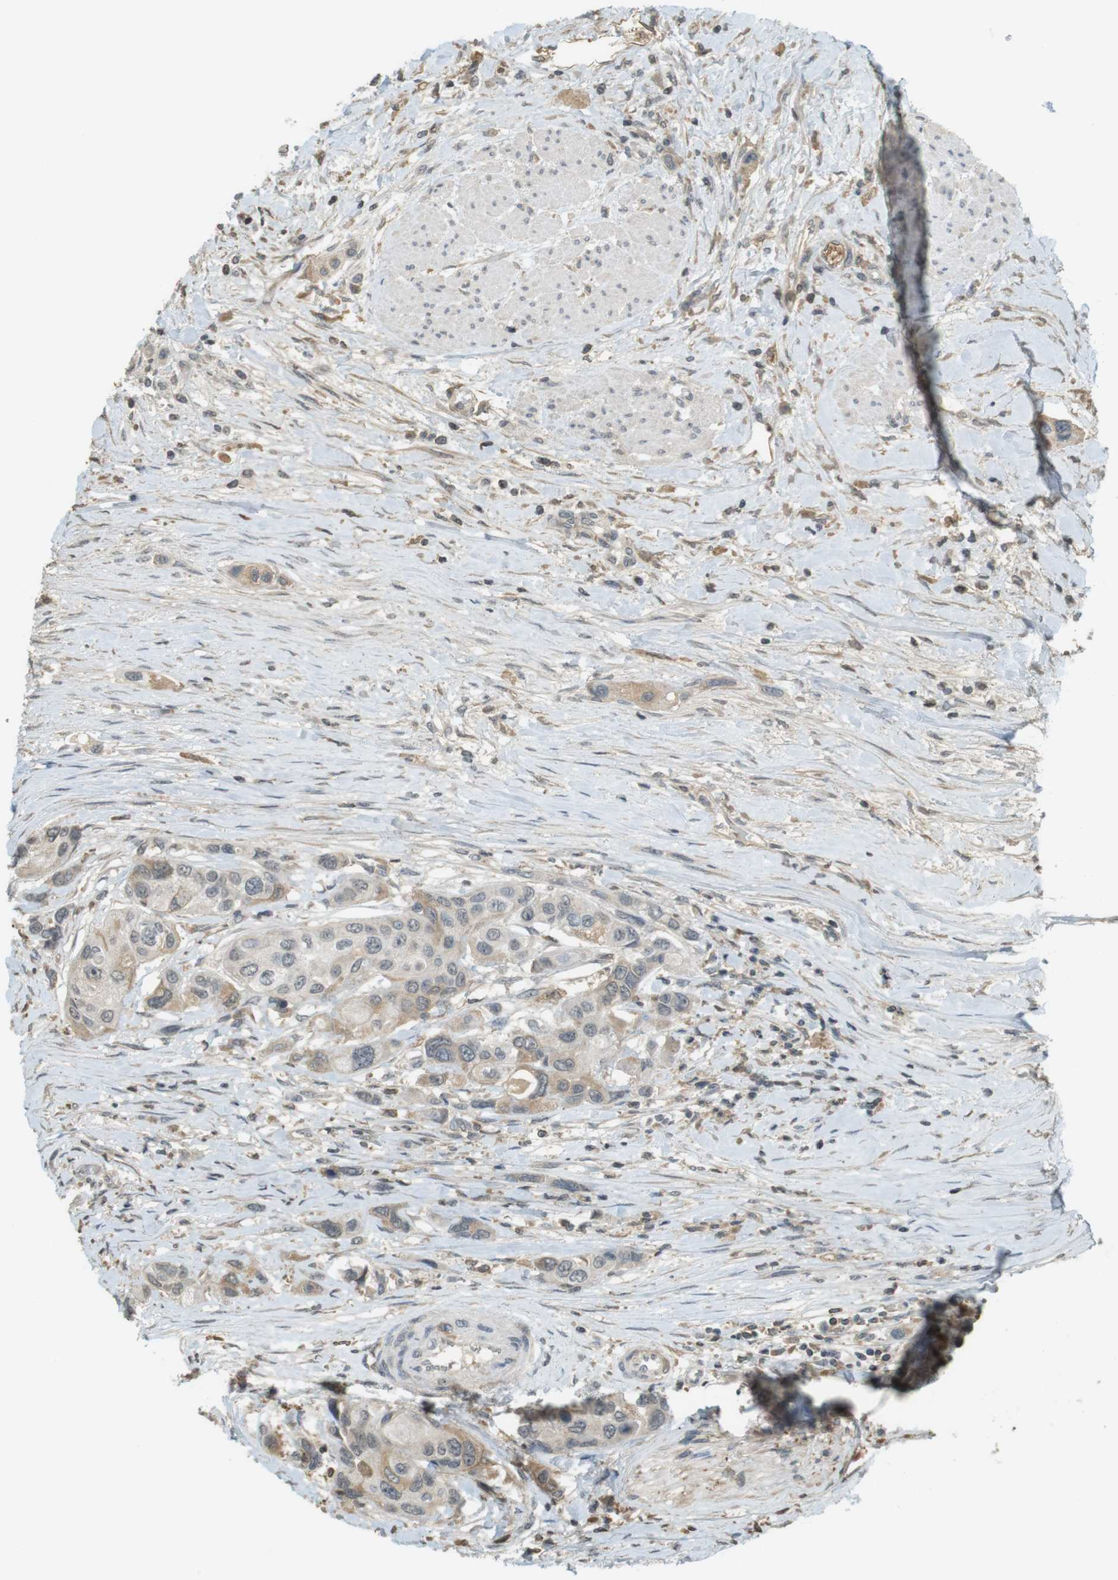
{"staining": {"intensity": "weak", "quantity": "<25%", "location": "cytoplasmic/membranous"}, "tissue": "urothelial cancer", "cell_type": "Tumor cells", "image_type": "cancer", "snomed": [{"axis": "morphology", "description": "Urothelial carcinoma, High grade"}, {"axis": "topography", "description": "Urinary bladder"}], "caption": "DAB (3,3'-diaminobenzidine) immunohistochemical staining of urothelial cancer shows no significant staining in tumor cells. (DAB (3,3'-diaminobenzidine) immunohistochemistry with hematoxylin counter stain).", "gene": "SRR", "patient": {"sex": "female", "age": 56}}